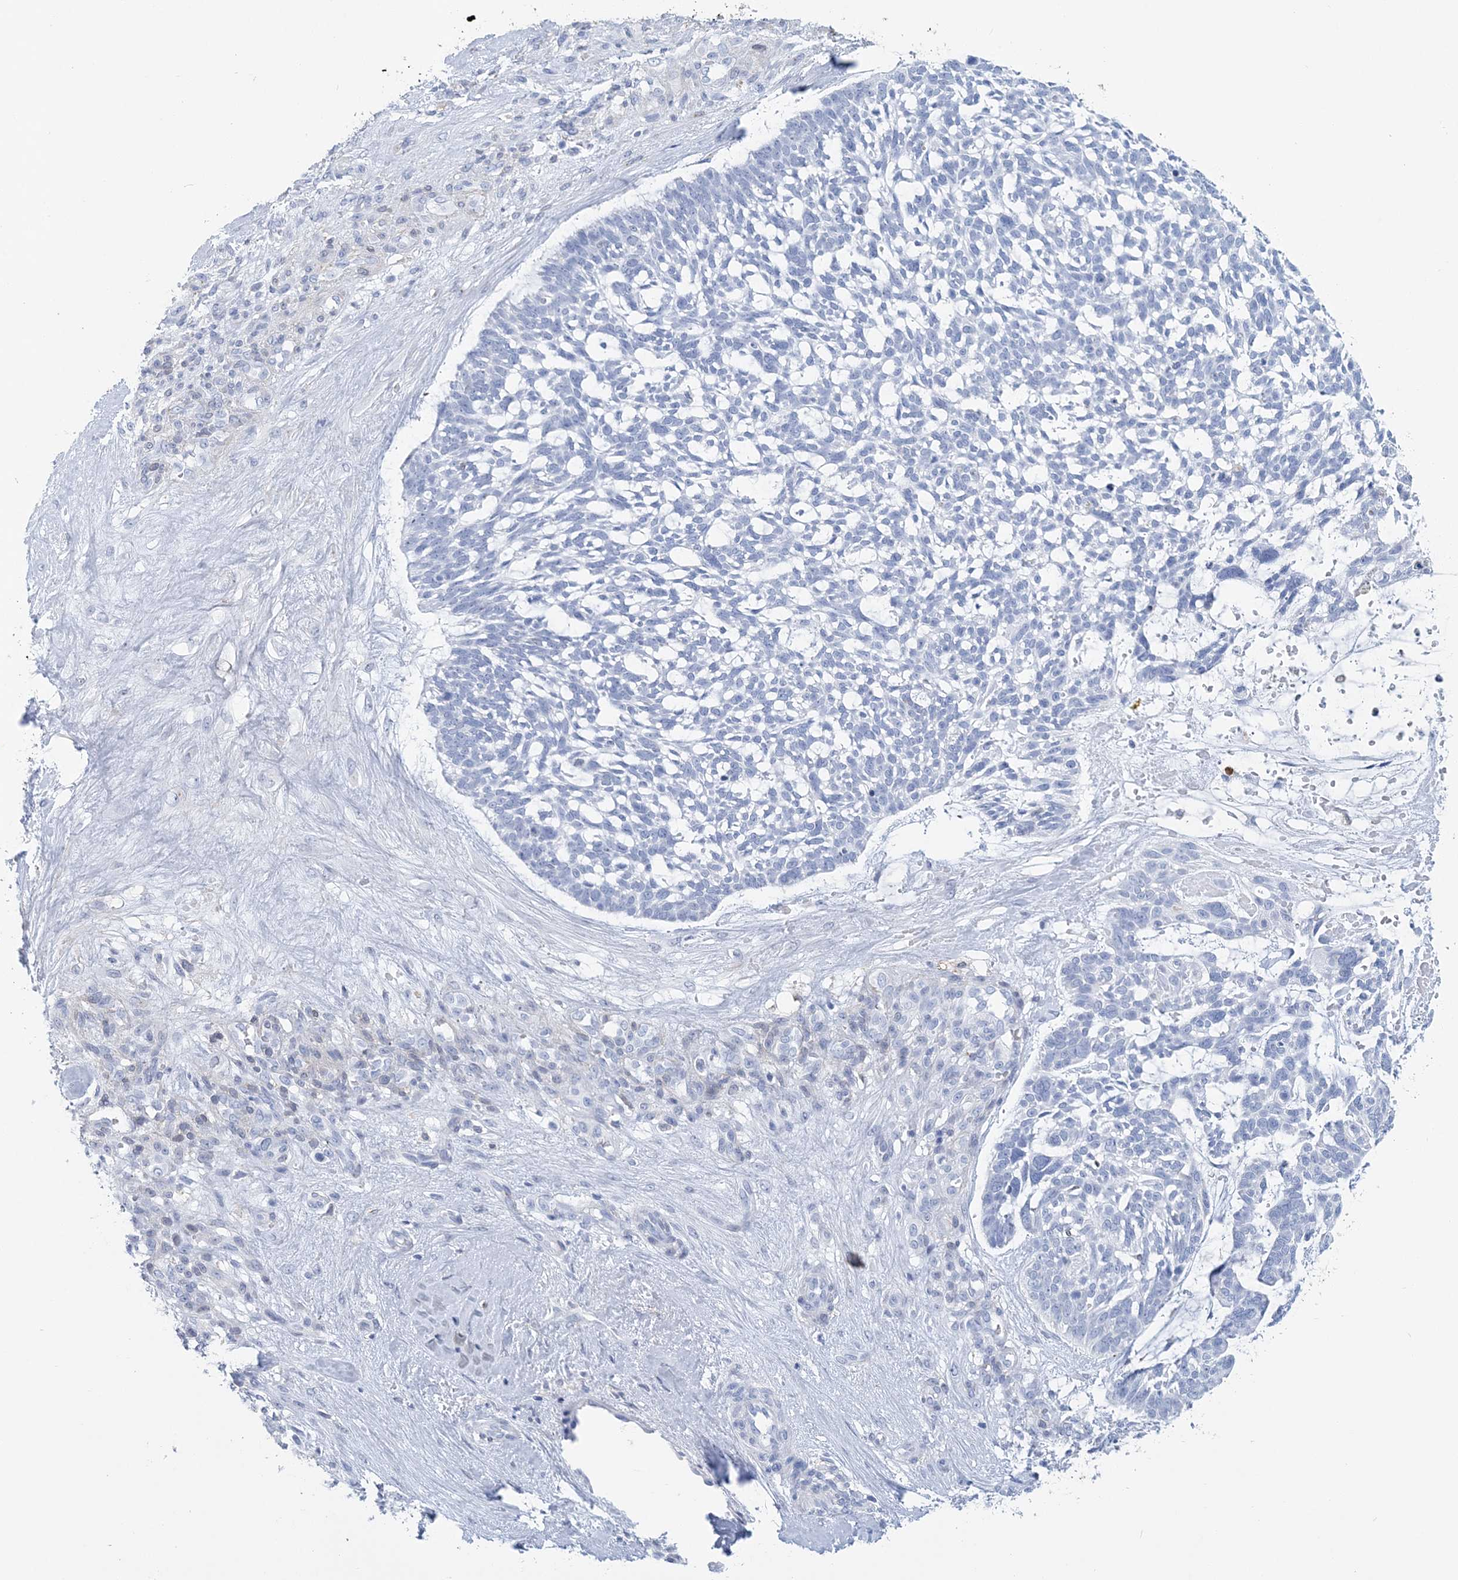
{"staining": {"intensity": "negative", "quantity": "none", "location": "none"}, "tissue": "skin cancer", "cell_type": "Tumor cells", "image_type": "cancer", "snomed": [{"axis": "morphology", "description": "Basal cell carcinoma"}, {"axis": "topography", "description": "Skin"}], "caption": "This is an IHC micrograph of human skin basal cell carcinoma. There is no positivity in tumor cells.", "gene": "NKX6-1", "patient": {"sex": "male", "age": 88}}